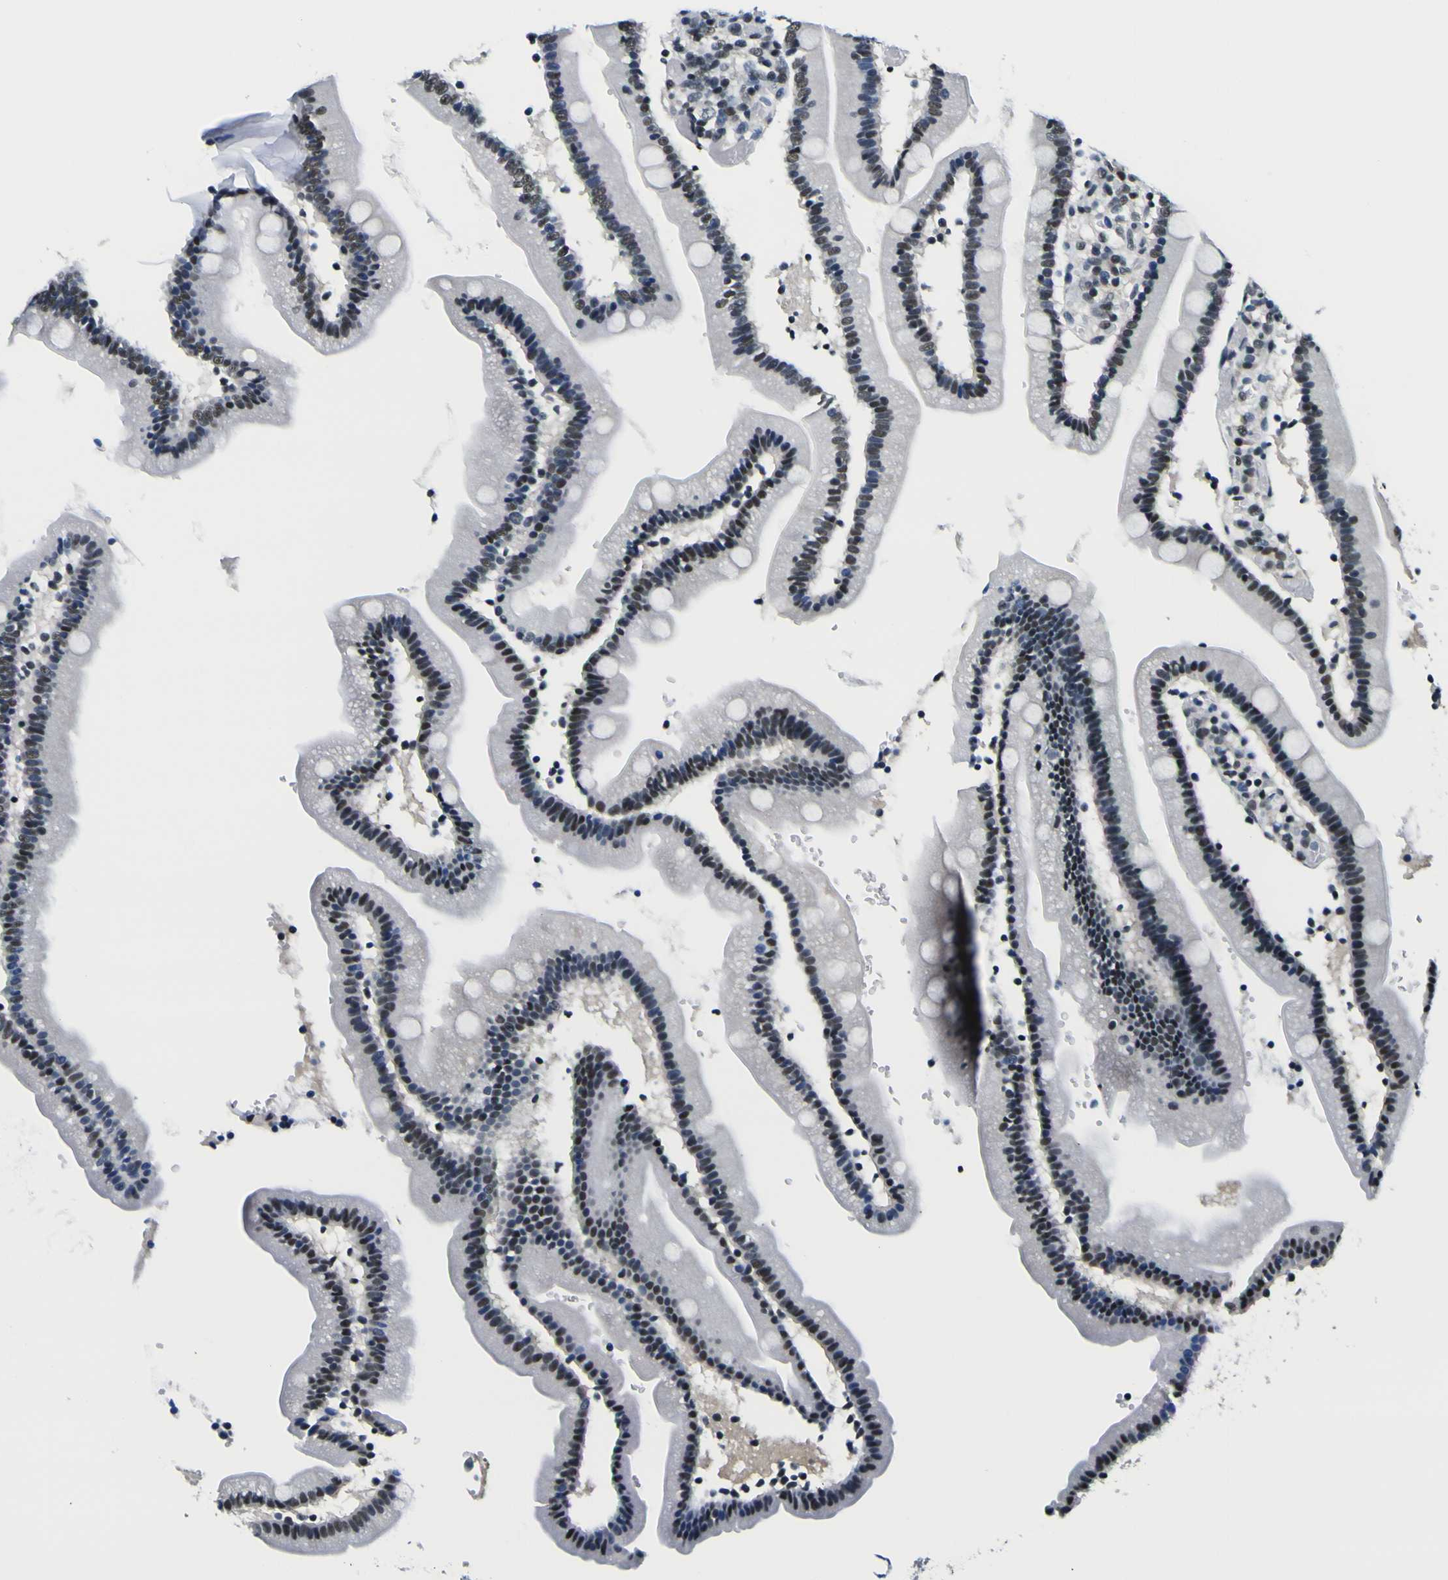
{"staining": {"intensity": "weak", "quantity": "25%-75%", "location": "nuclear"}, "tissue": "duodenum", "cell_type": "Glandular cells", "image_type": "normal", "snomed": [{"axis": "morphology", "description": "Normal tissue, NOS"}, {"axis": "topography", "description": "Duodenum"}], "caption": "DAB (3,3'-diaminobenzidine) immunohistochemical staining of unremarkable human duodenum displays weak nuclear protein staining in approximately 25%-75% of glandular cells.", "gene": "SP1", "patient": {"sex": "male", "age": 66}}